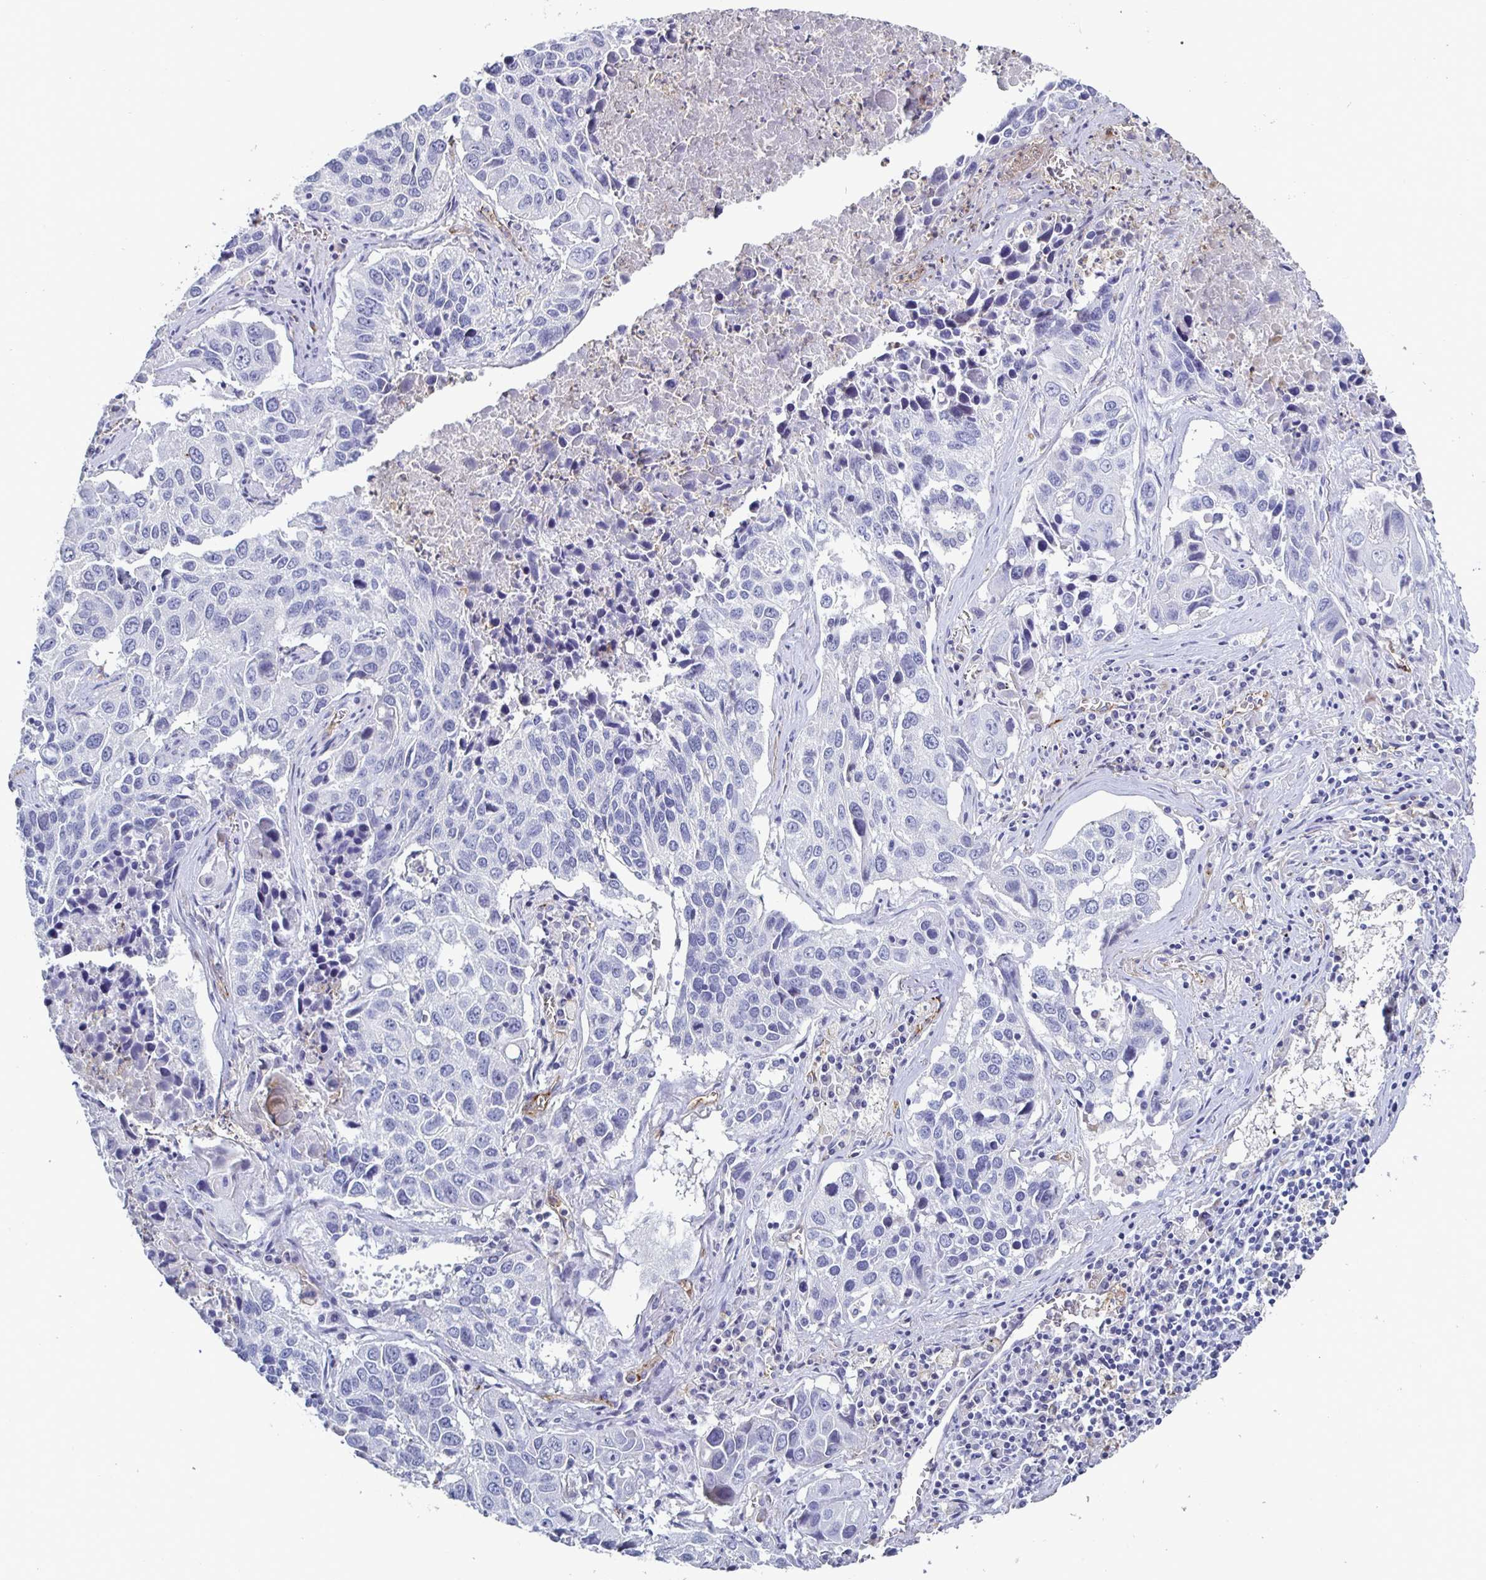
{"staining": {"intensity": "negative", "quantity": "none", "location": "none"}, "tissue": "lung cancer", "cell_type": "Tumor cells", "image_type": "cancer", "snomed": [{"axis": "morphology", "description": "Squamous cell carcinoma, NOS"}, {"axis": "topography", "description": "Lung"}], "caption": "There is no significant expression in tumor cells of lung cancer (squamous cell carcinoma).", "gene": "ACSBG2", "patient": {"sex": "female", "age": 61}}